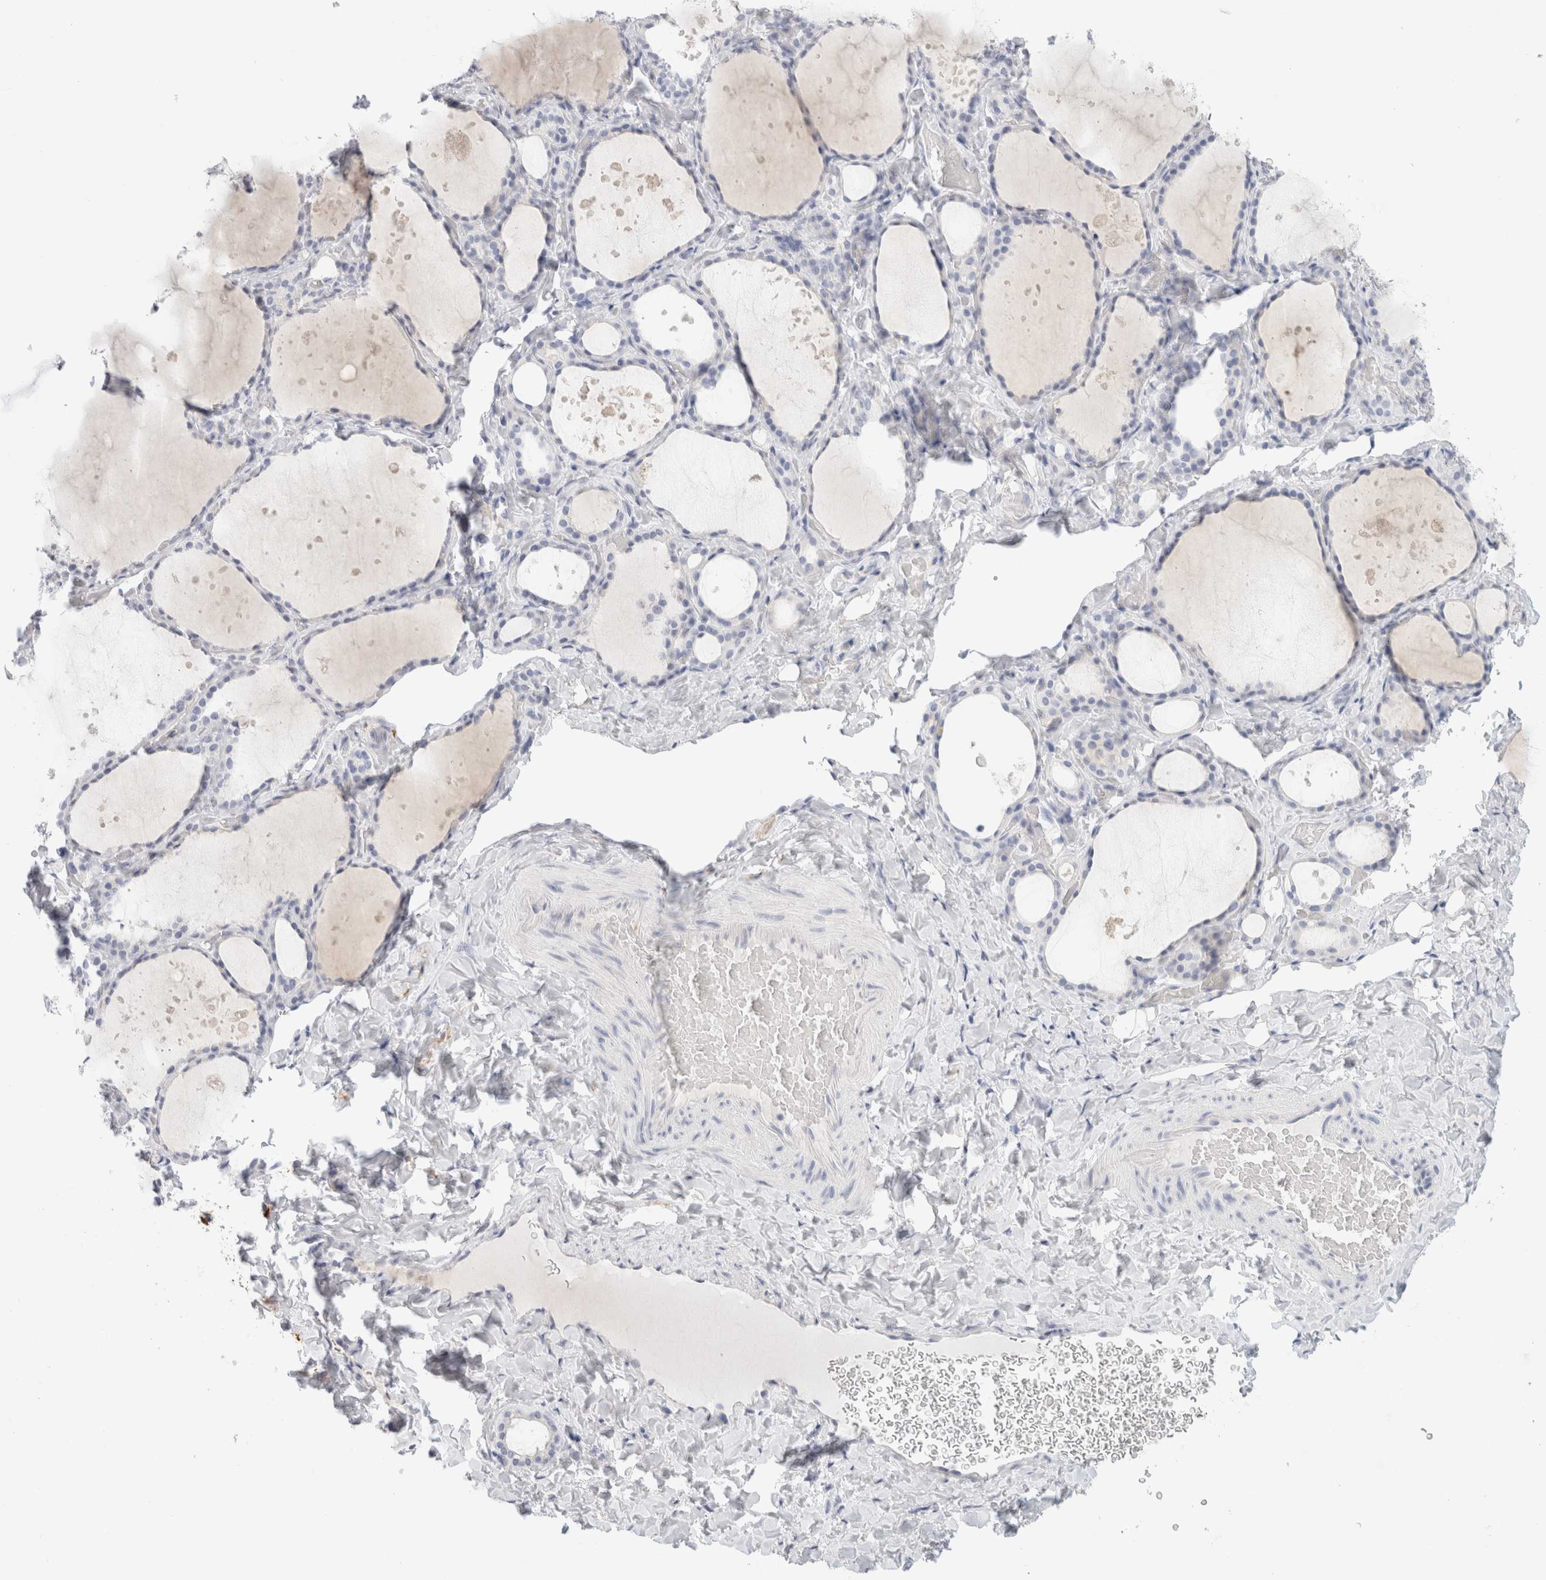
{"staining": {"intensity": "negative", "quantity": "none", "location": "none"}, "tissue": "thyroid gland", "cell_type": "Glandular cells", "image_type": "normal", "snomed": [{"axis": "morphology", "description": "Normal tissue, NOS"}, {"axis": "topography", "description": "Thyroid gland"}], "caption": "Glandular cells show no significant protein staining in benign thyroid gland. Brightfield microscopy of immunohistochemistry stained with DAB (3,3'-diaminobenzidine) (brown) and hematoxylin (blue), captured at high magnification.", "gene": "RTN4", "patient": {"sex": "female", "age": 44}}